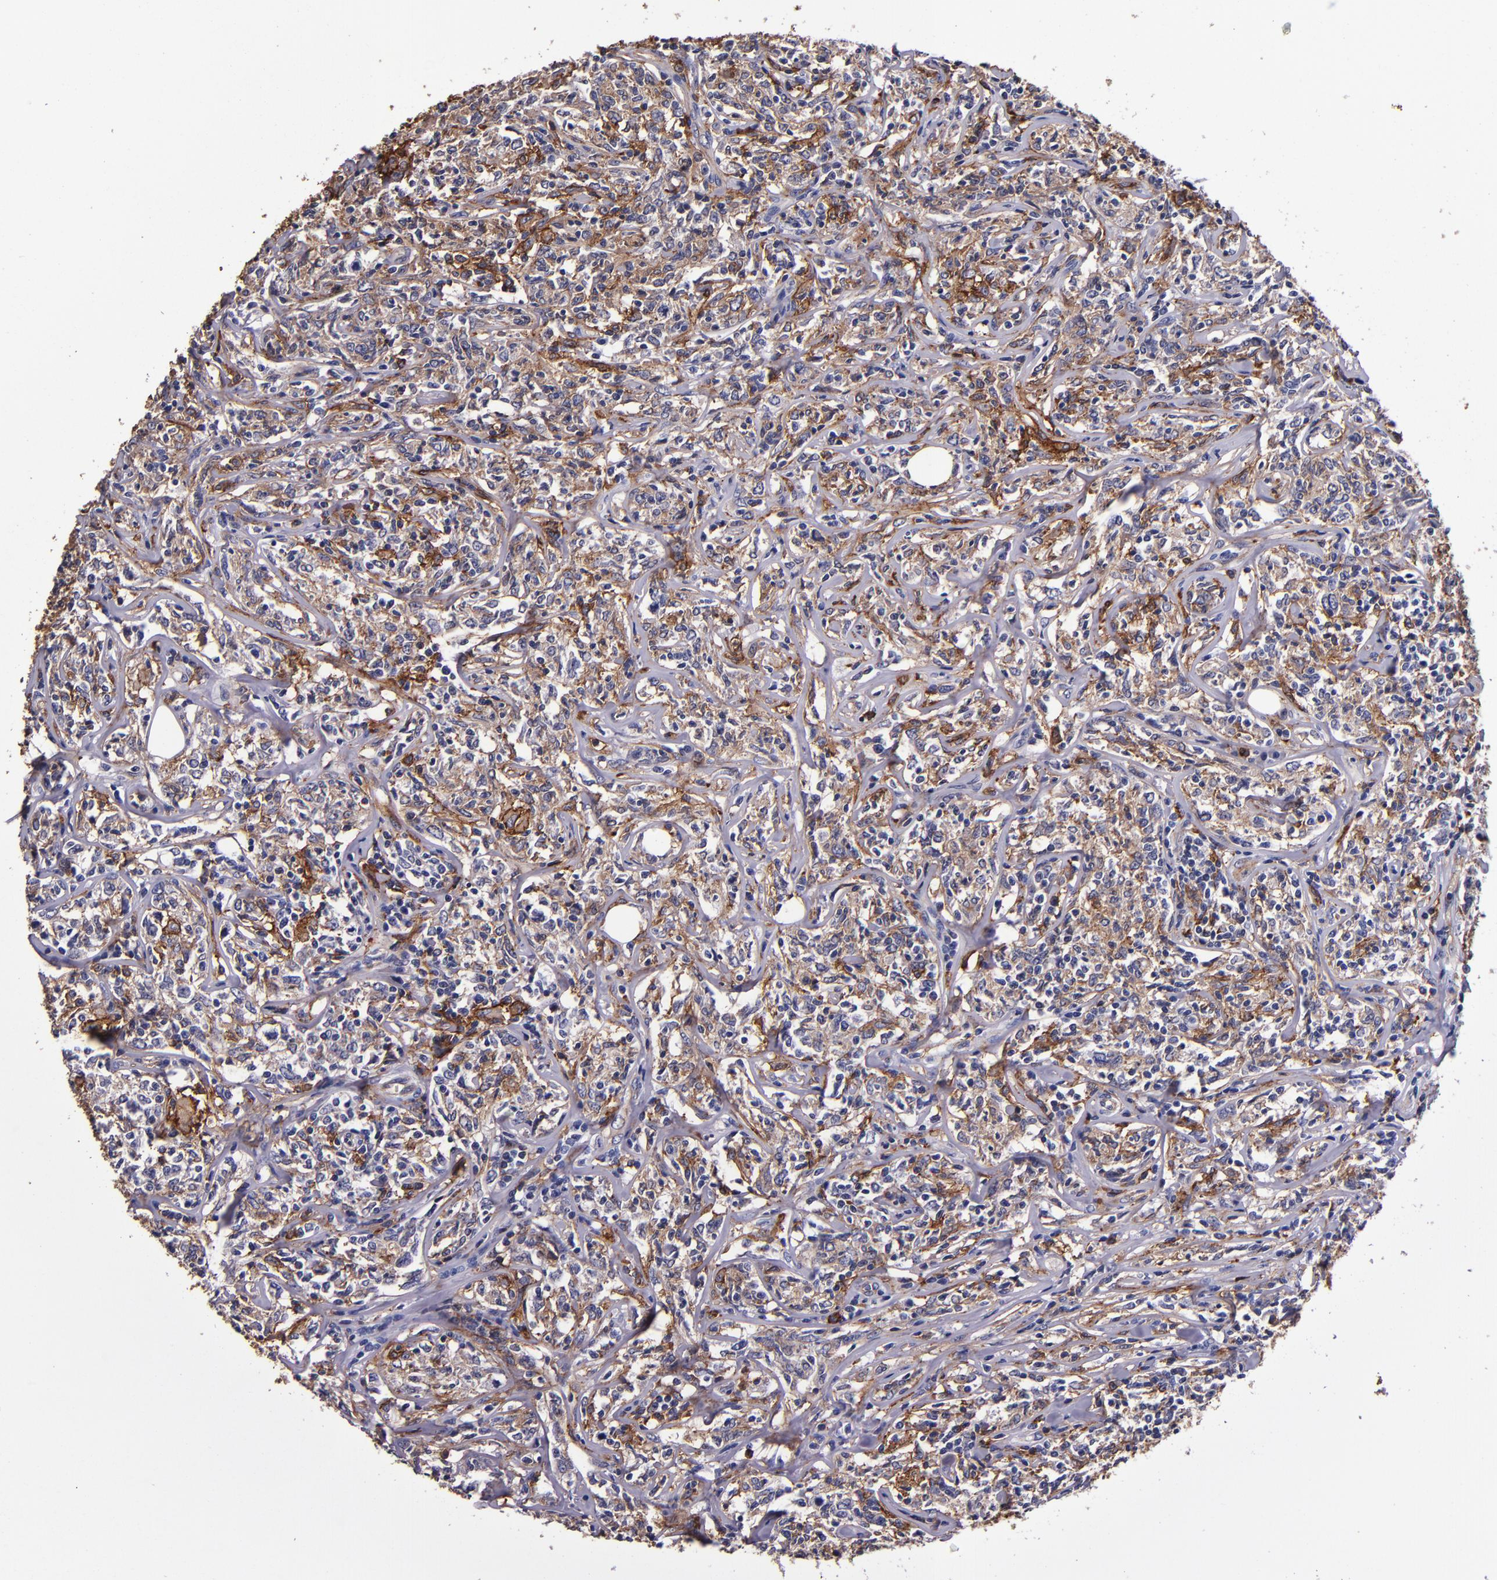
{"staining": {"intensity": "moderate", "quantity": "25%-75%", "location": "cytoplasmic/membranous"}, "tissue": "lymphoma", "cell_type": "Tumor cells", "image_type": "cancer", "snomed": [{"axis": "morphology", "description": "Malignant lymphoma, non-Hodgkin's type, High grade"}, {"axis": "topography", "description": "Lymph node"}], "caption": "A photomicrograph of human lymphoma stained for a protein shows moderate cytoplasmic/membranous brown staining in tumor cells.", "gene": "SIRPA", "patient": {"sex": "female", "age": 84}}